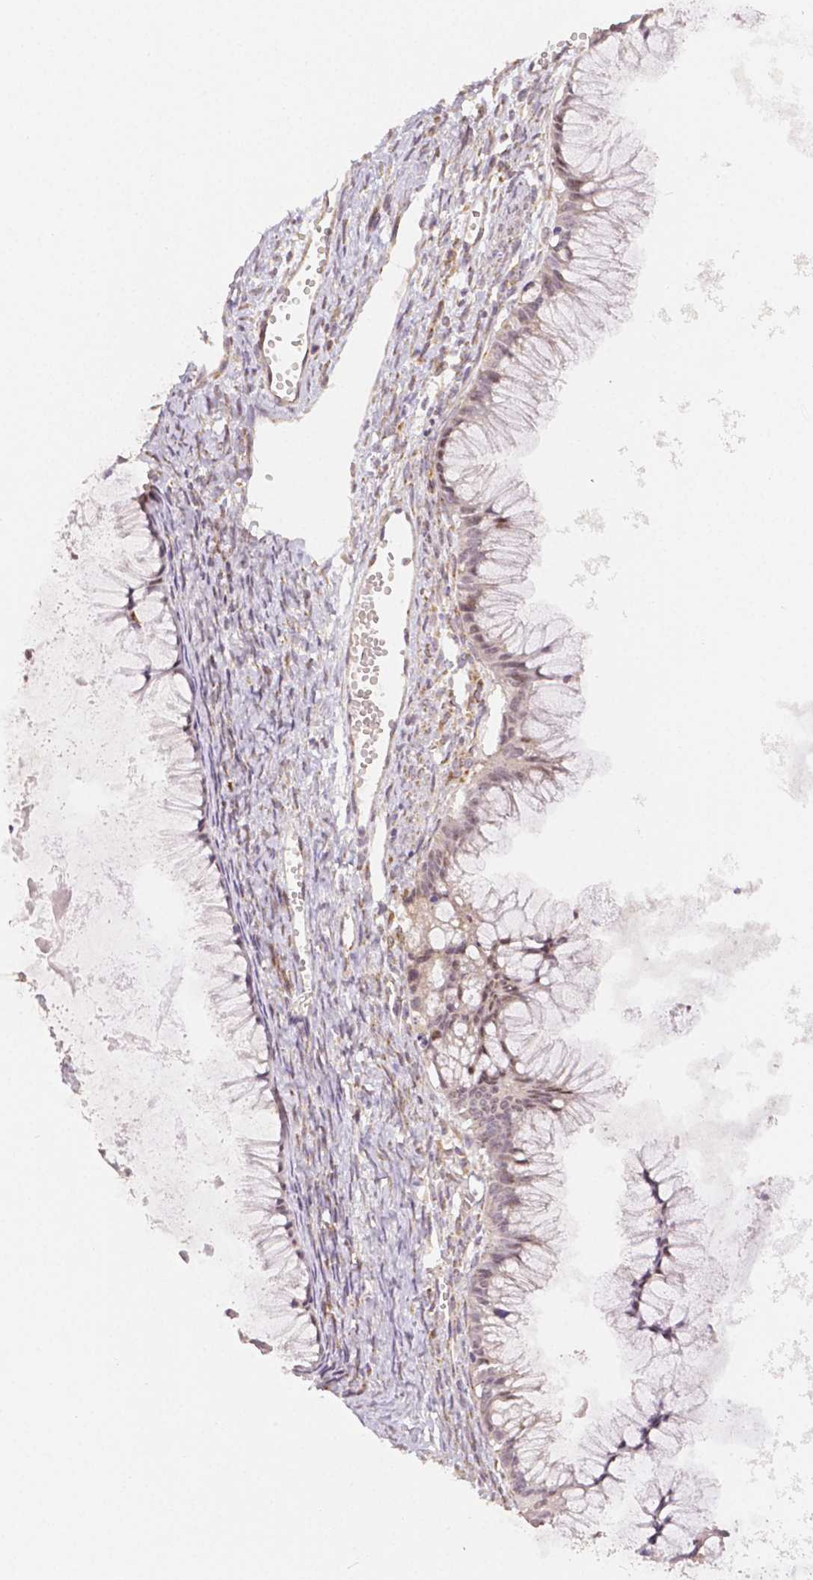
{"staining": {"intensity": "weak", "quantity": "25%-75%", "location": "cytoplasmic/membranous,nuclear"}, "tissue": "ovarian cancer", "cell_type": "Tumor cells", "image_type": "cancer", "snomed": [{"axis": "morphology", "description": "Cystadenocarcinoma, mucinous, NOS"}, {"axis": "topography", "description": "Ovary"}], "caption": "Mucinous cystadenocarcinoma (ovarian) was stained to show a protein in brown. There is low levels of weak cytoplasmic/membranous and nuclear staining in about 25%-75% of tumor cells.", "gene": "RHOT1", "patient": {"sex": "female", "age": 41}}